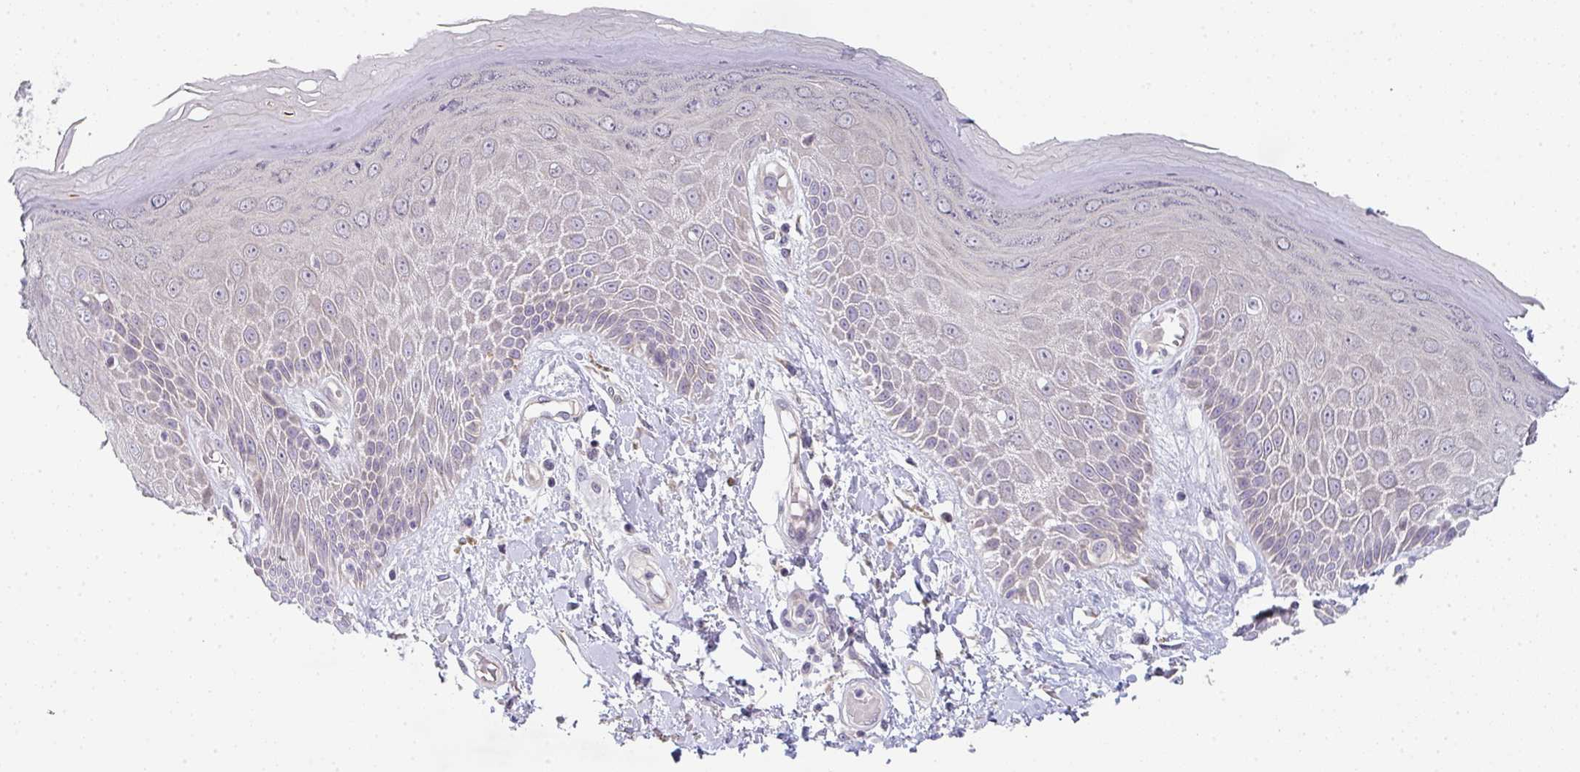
{"staining": {"intensity": "weak", "quantity": "25%-75%", "location": "cytoplasmic/membranous"}, "tissue": "skin", "cell_type": "Epidermal cells", "image_type": "normal", "snomed": [{"axis": "morphology", "description": "Normal tissue, NOS"}, {"axis": "topography", "description": "Anal"}, {"axis": "topography", "description": "Peripheral nerve tissue"}], "caption": "Immunohistochemistry of benign skin exhibits low levels of weak cytoplasmic/membranous expression in about 25%-75% of epidermal cells.", "gene": "TNFRSF10A", "patient": {"sex": "male", "age": 78}}